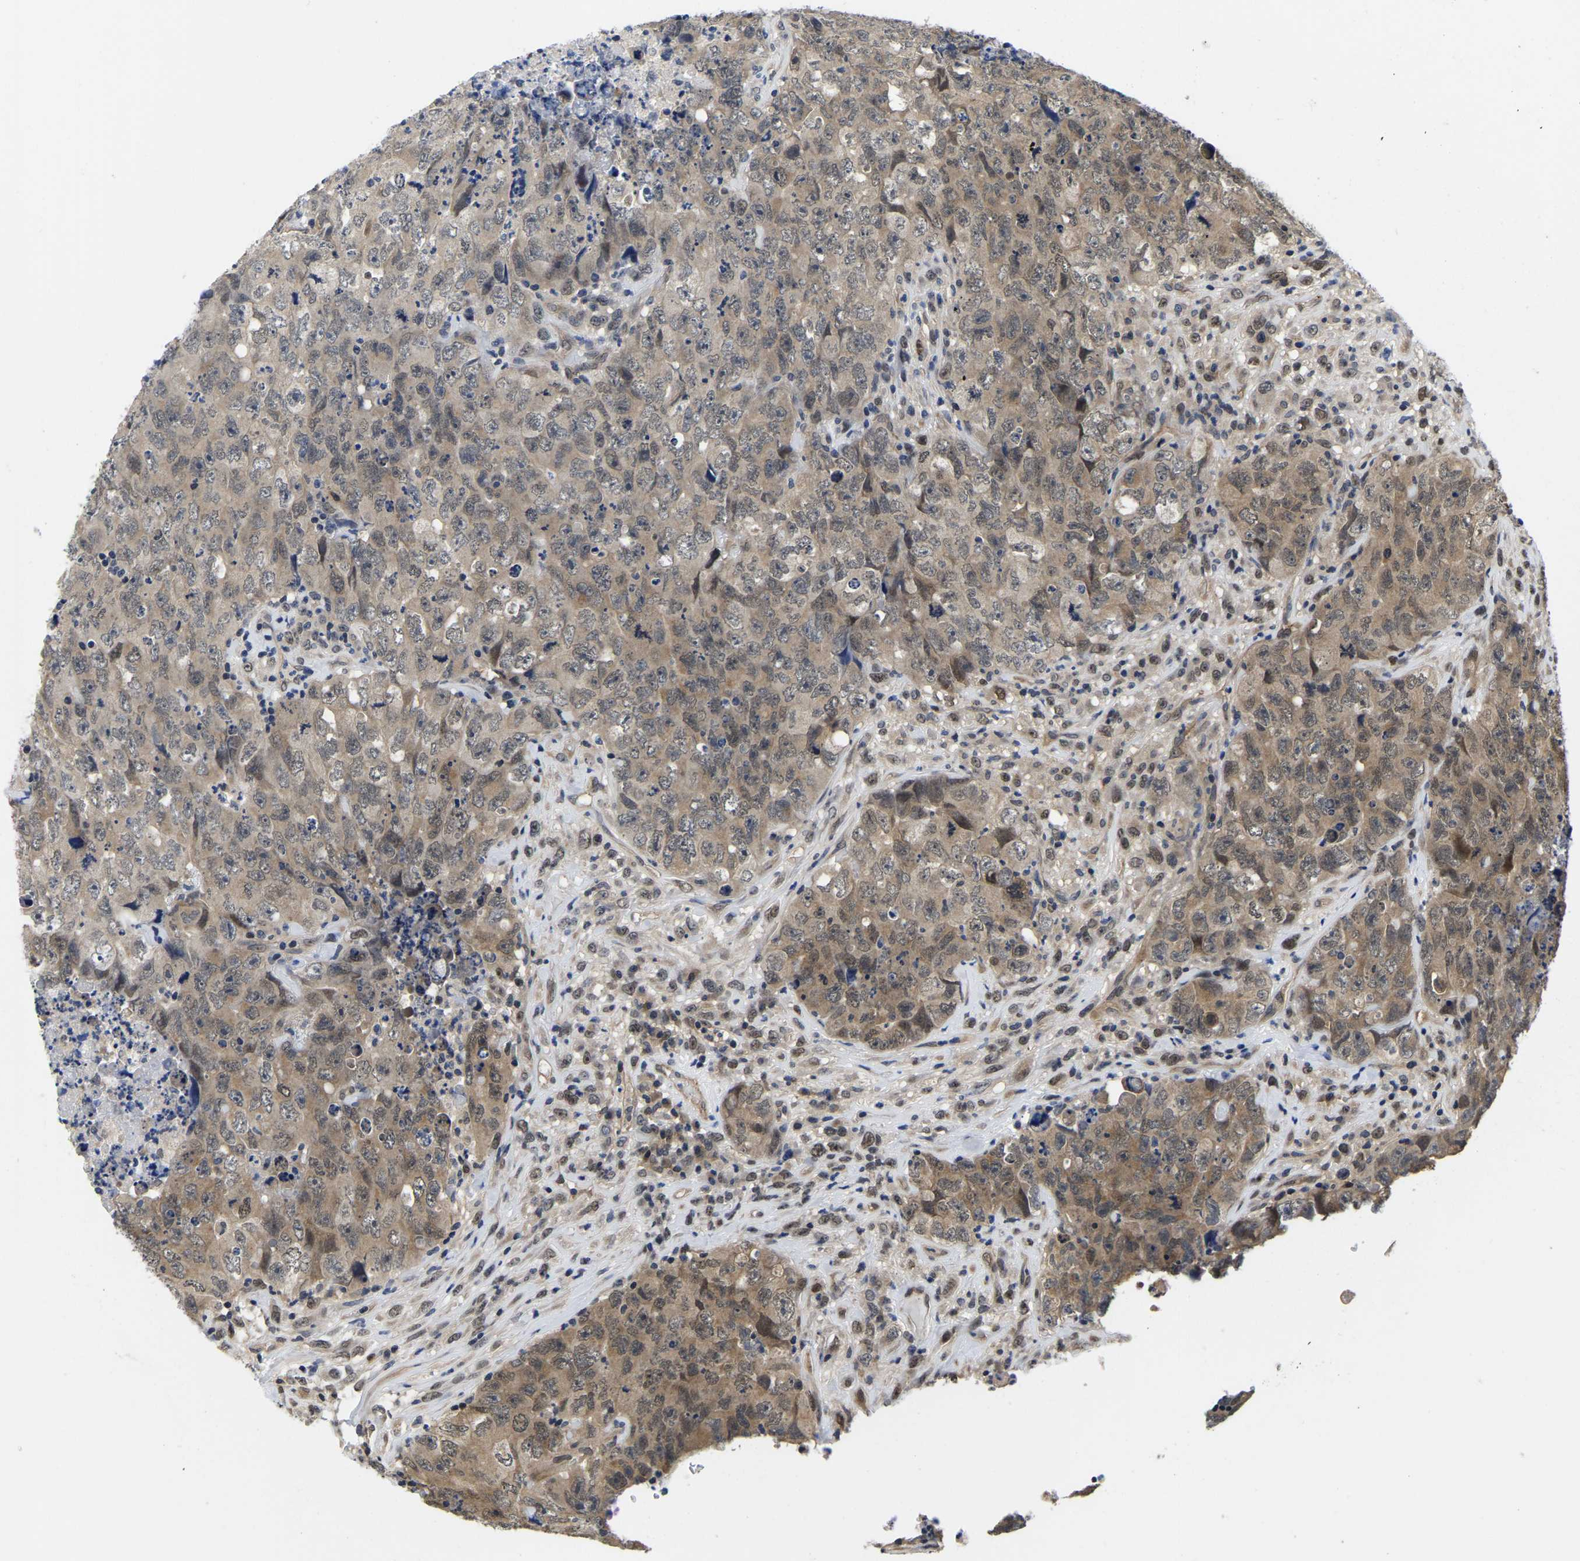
{"staining": {"intensity": "weak", "quantity": "25%-75%", "location": "cytoplasmic/membranous,nuclear"}, "tissue": "testis cancer", "cell_type": "Tumor cells", "image_type": "cancer", "snomed": [{"axis": "morphology", "description": "Carcinoma, Embryonal, NOS"}, {"axis": "topography", "description": "Testis"}], "caption": "Tumor cells show weak cytoplasmic/membranous and nuclear positivity in approximately 25%-75% of cells in testis cancer (embryonal carcinoma).", "gene": "MCOLN2", "patient": {"sex": "male", "age": 32}}